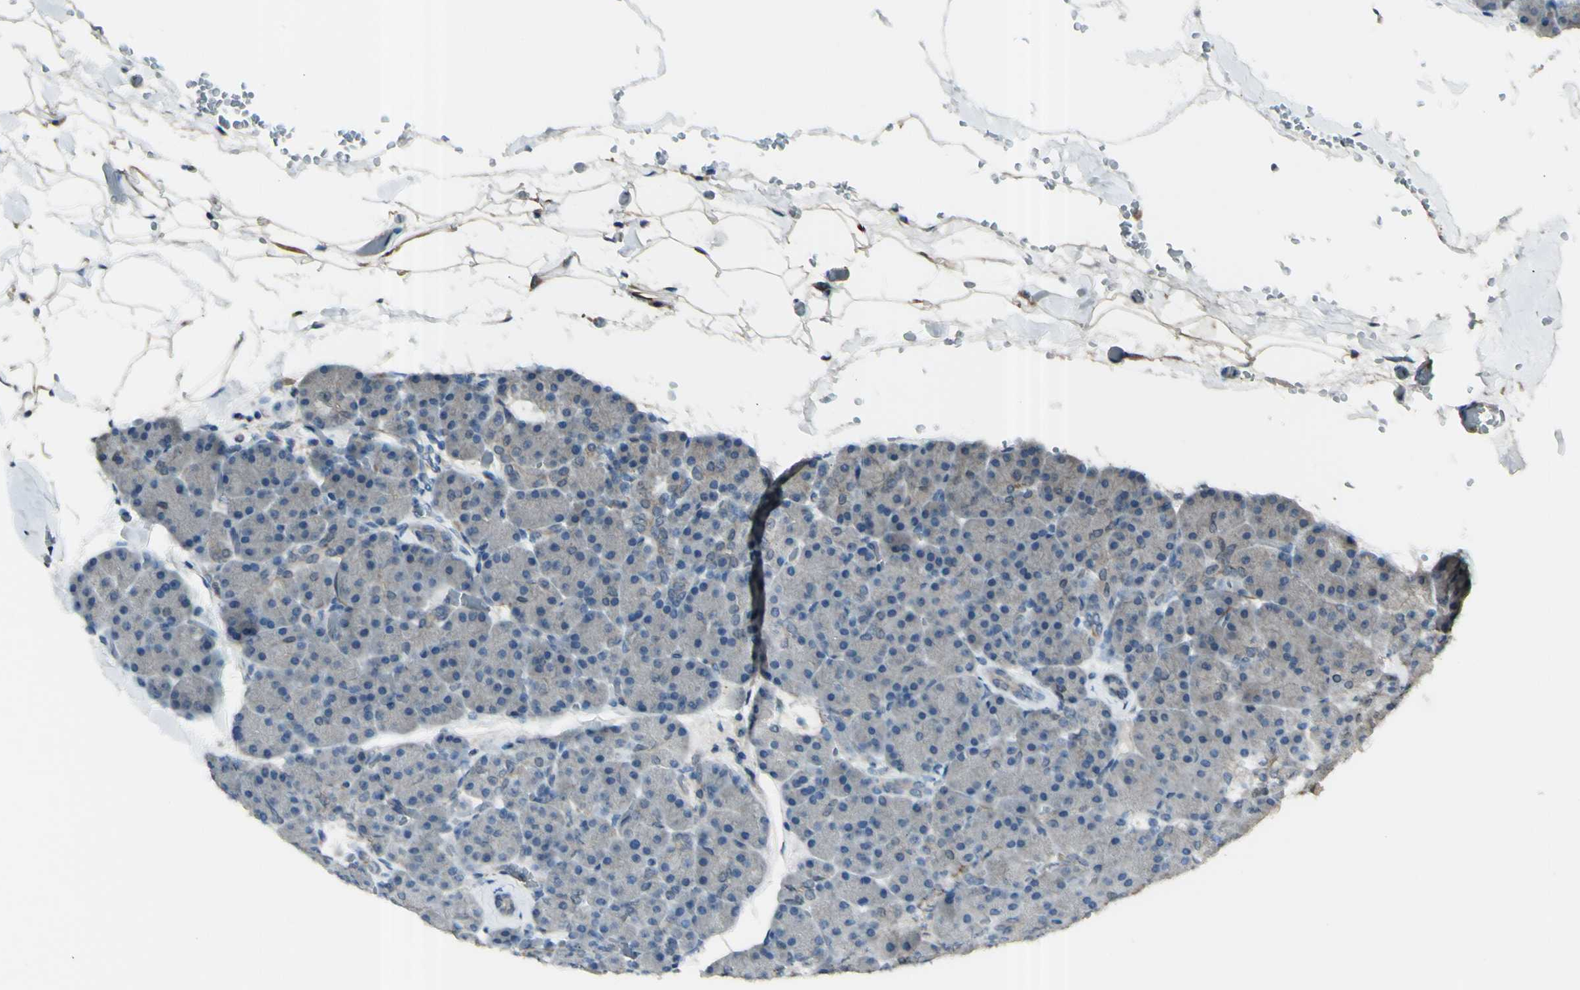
{"staining": {"intensity": "negative", "quantity": "none", "location": "none"}, "tissue": "pancreas", "cell_type": "Exocrine glandular cells", "image_type": "normal", "snomed": [{"axis": "morphology", "description": "Normal tissue, NOS"}, {"axis": "topography", "description": "Pancreas"}], "caption": "An IHC micrograph of benign pancreas is shown. There is no staining in exocrine glandular cells of pancreas. (DAB IHC visualized using brightfield microscopy, high magnification).", "gene": "GNAS", "patient": {"sex": "female", "age": 35}}